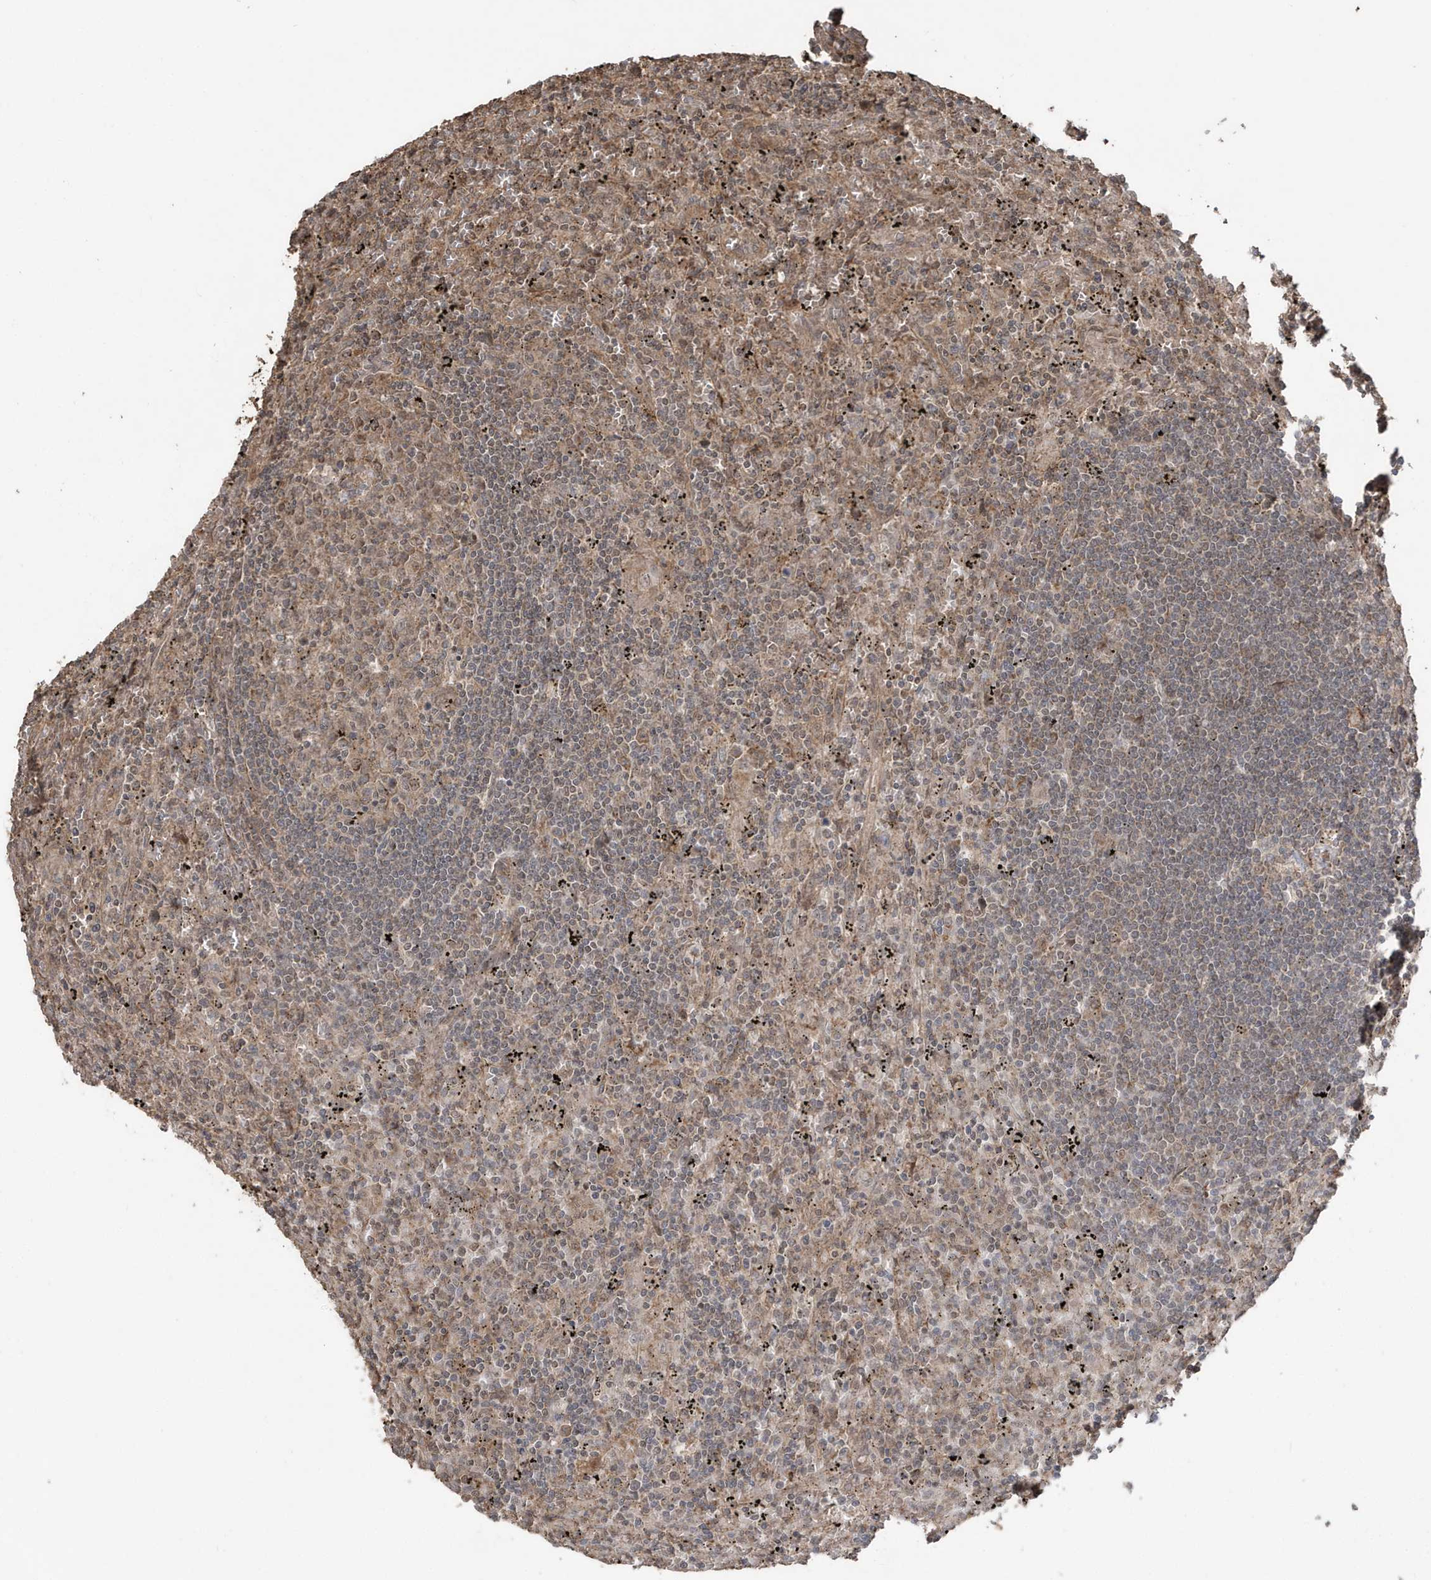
{"staining": {"intensity": "weak", "quantity": "<25%", "location": "cytoplasmic/membranous"}, "tissue": "lymphoma", "cell_type": "Tumor cells", "image_type": "cancer", "snomed": [{"axis": "morphology", "description": "Malignant lymphoma, non-Hodgkin's type, Low grade"}, {"axis": "topography", "description": "Spleen"}], "caption": "An image of human lymphoma is negative for staining in tumor cells.", "gene": "PAXBP1", "patient": {"sex": "male", "age": 76}}